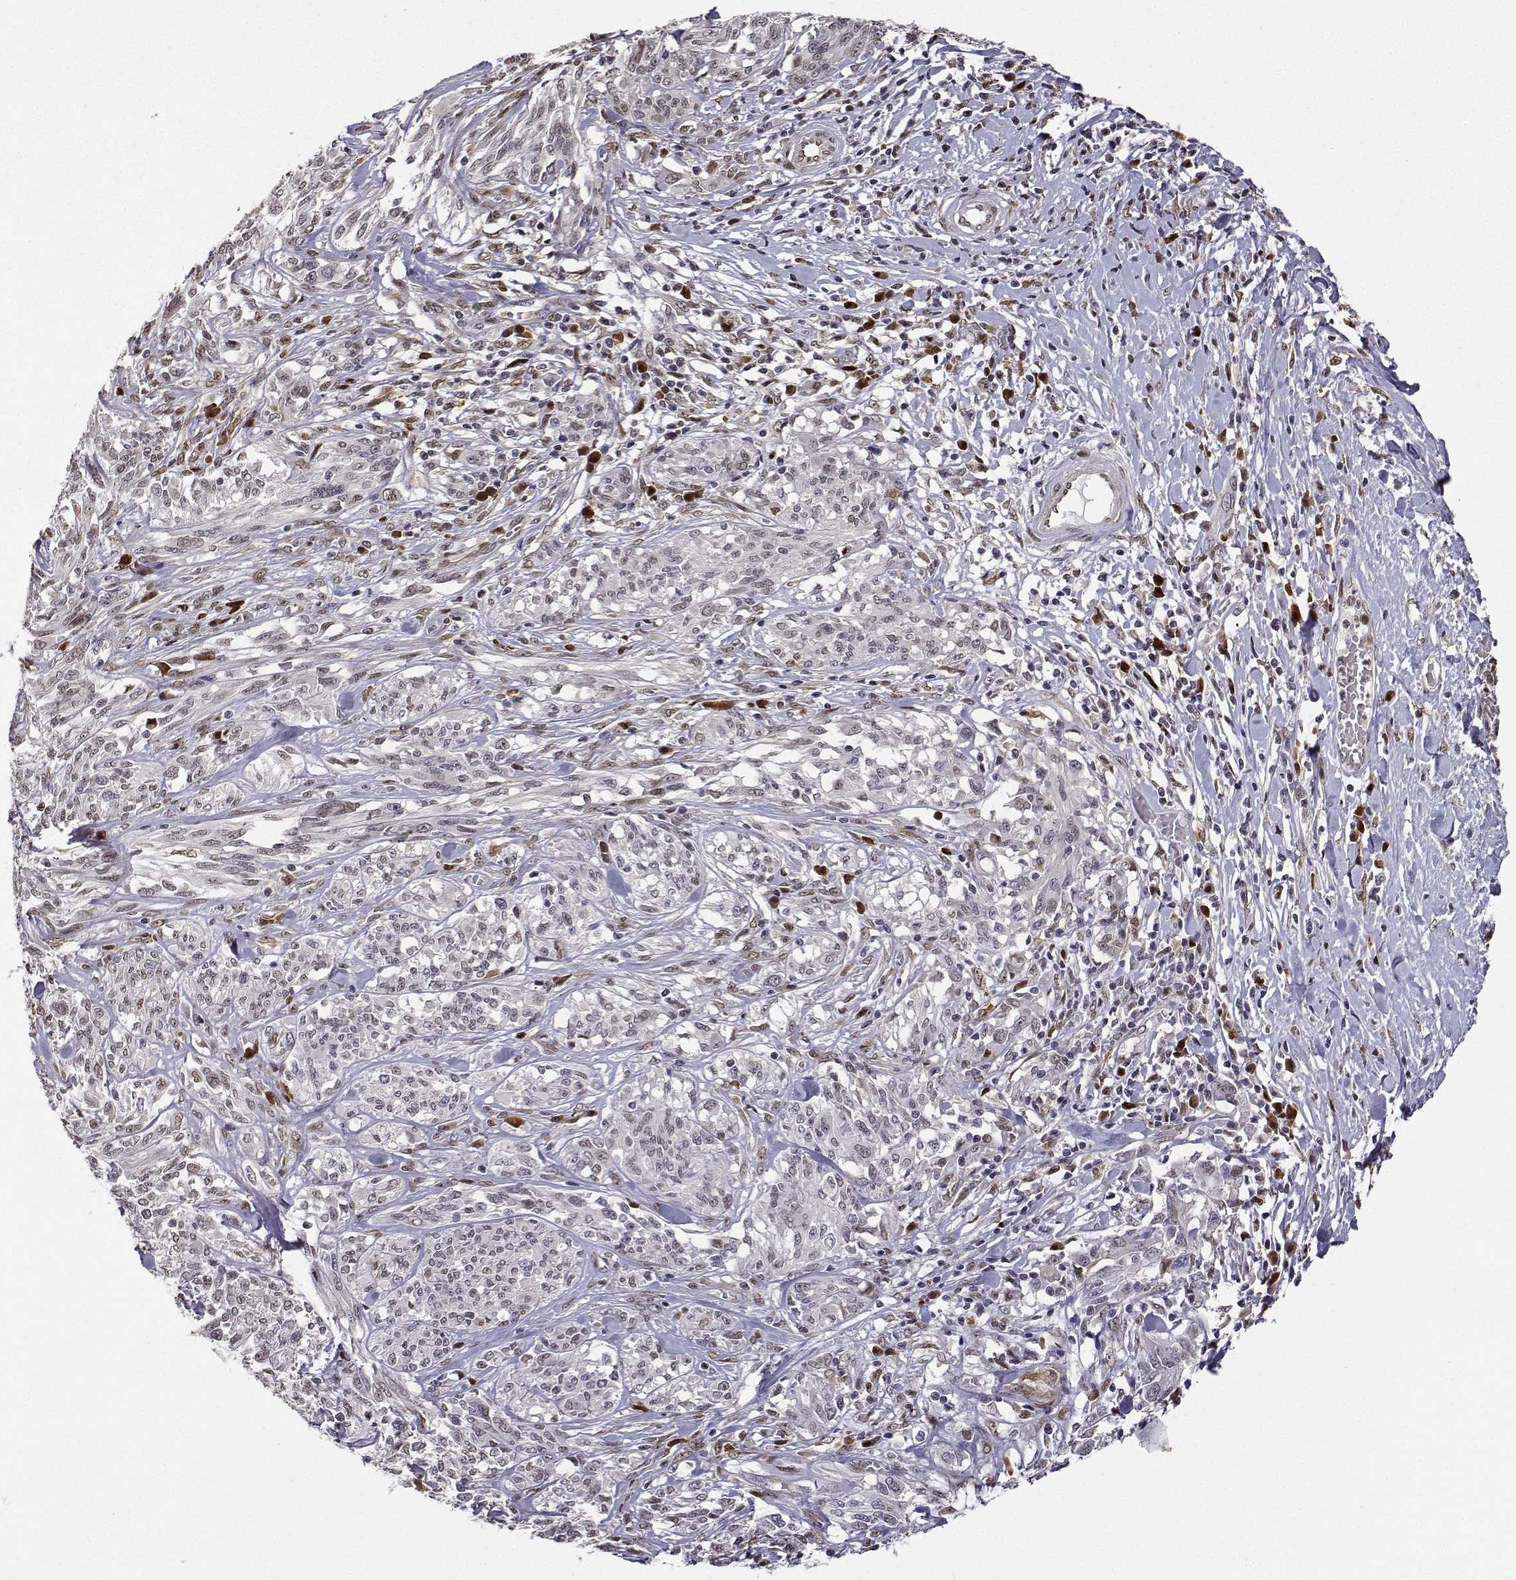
{"staining": {"intensity": "weak", "quantity": "25%-75%", "location": "nuclear"}, "tissue": "melanoma", "cell_type": "Tumor cells", "image_type": "cancer", "snomed": [{"axis": "morphology", "description": "Malignant melanoma, NOS"}, {"axis": "topography", "description": "Skin"}], "caption": "Malignant melanoma stained with a brown dye reveals weak nuclear positive positivity in approximately 25%-75% of tumor cells.", "gene": "PHGDH", "patient": {"sex": "female", "age": 91}}